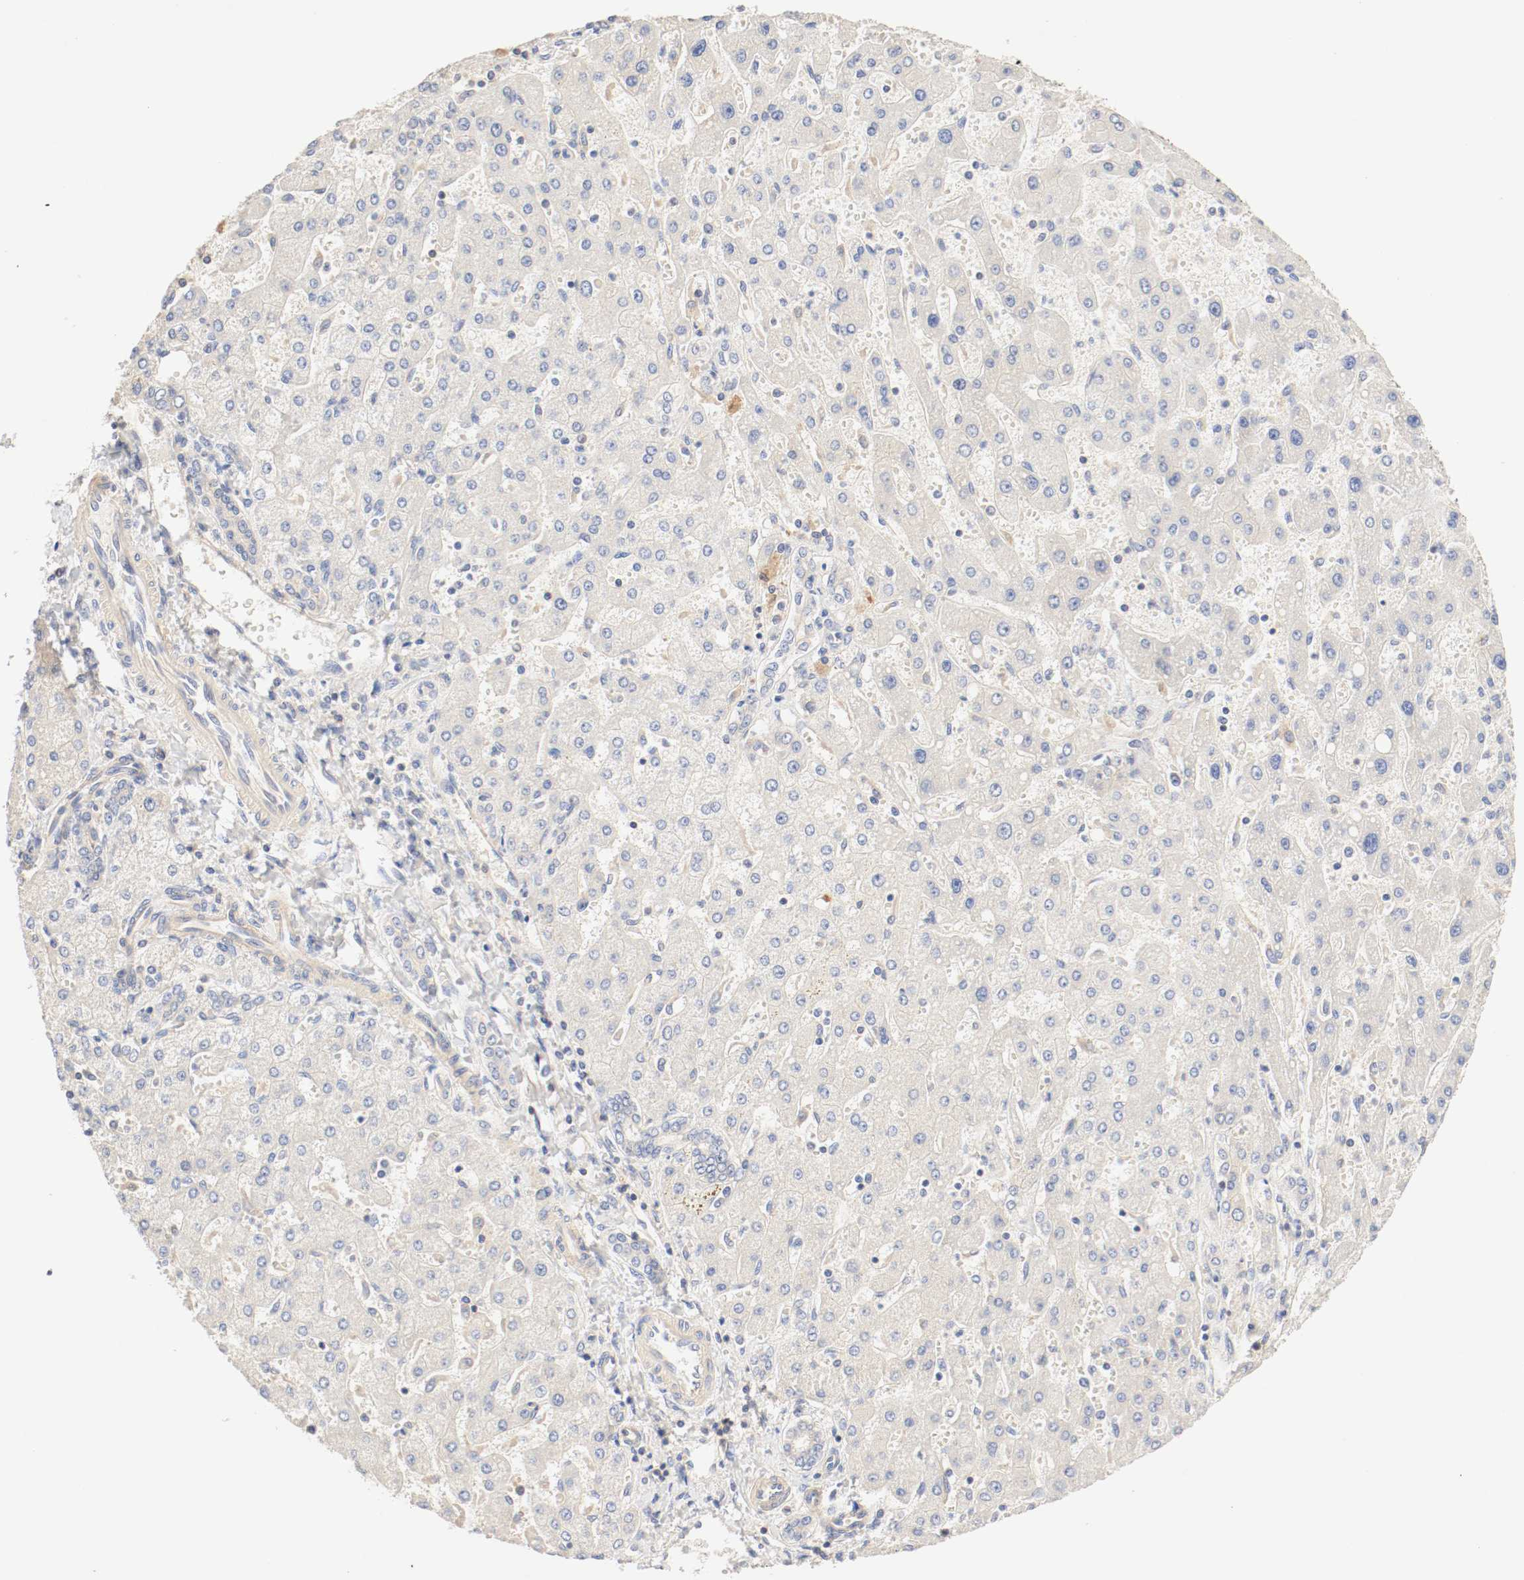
{"staining": {"intensity": "weak", "quantity": ">75%", "location": "cytoplasmic/membranous"}, "tissue": "liver cancer", "cell_type": "Tumor cells", "image_type": "cancer", "snomed": [{"axis": "morphology", "description": "Carcinoma, Hepatocellular, NOS"}, {"axis": "topography", "description": "Liver"}], "caption": "High-magnification brightfield microscopy of liver cancer stained with DAB (3,3'-diaminobenzidine) (brown) and counterstained with hematoxylin (blue). tumor cells exhibit weak cytoplasmic/membranous positivity is identified in approximately>75% of cells. Nuclei are stained in blue.", "gene": "GIT1", "patient": {"sex": "female", "age": 53}}